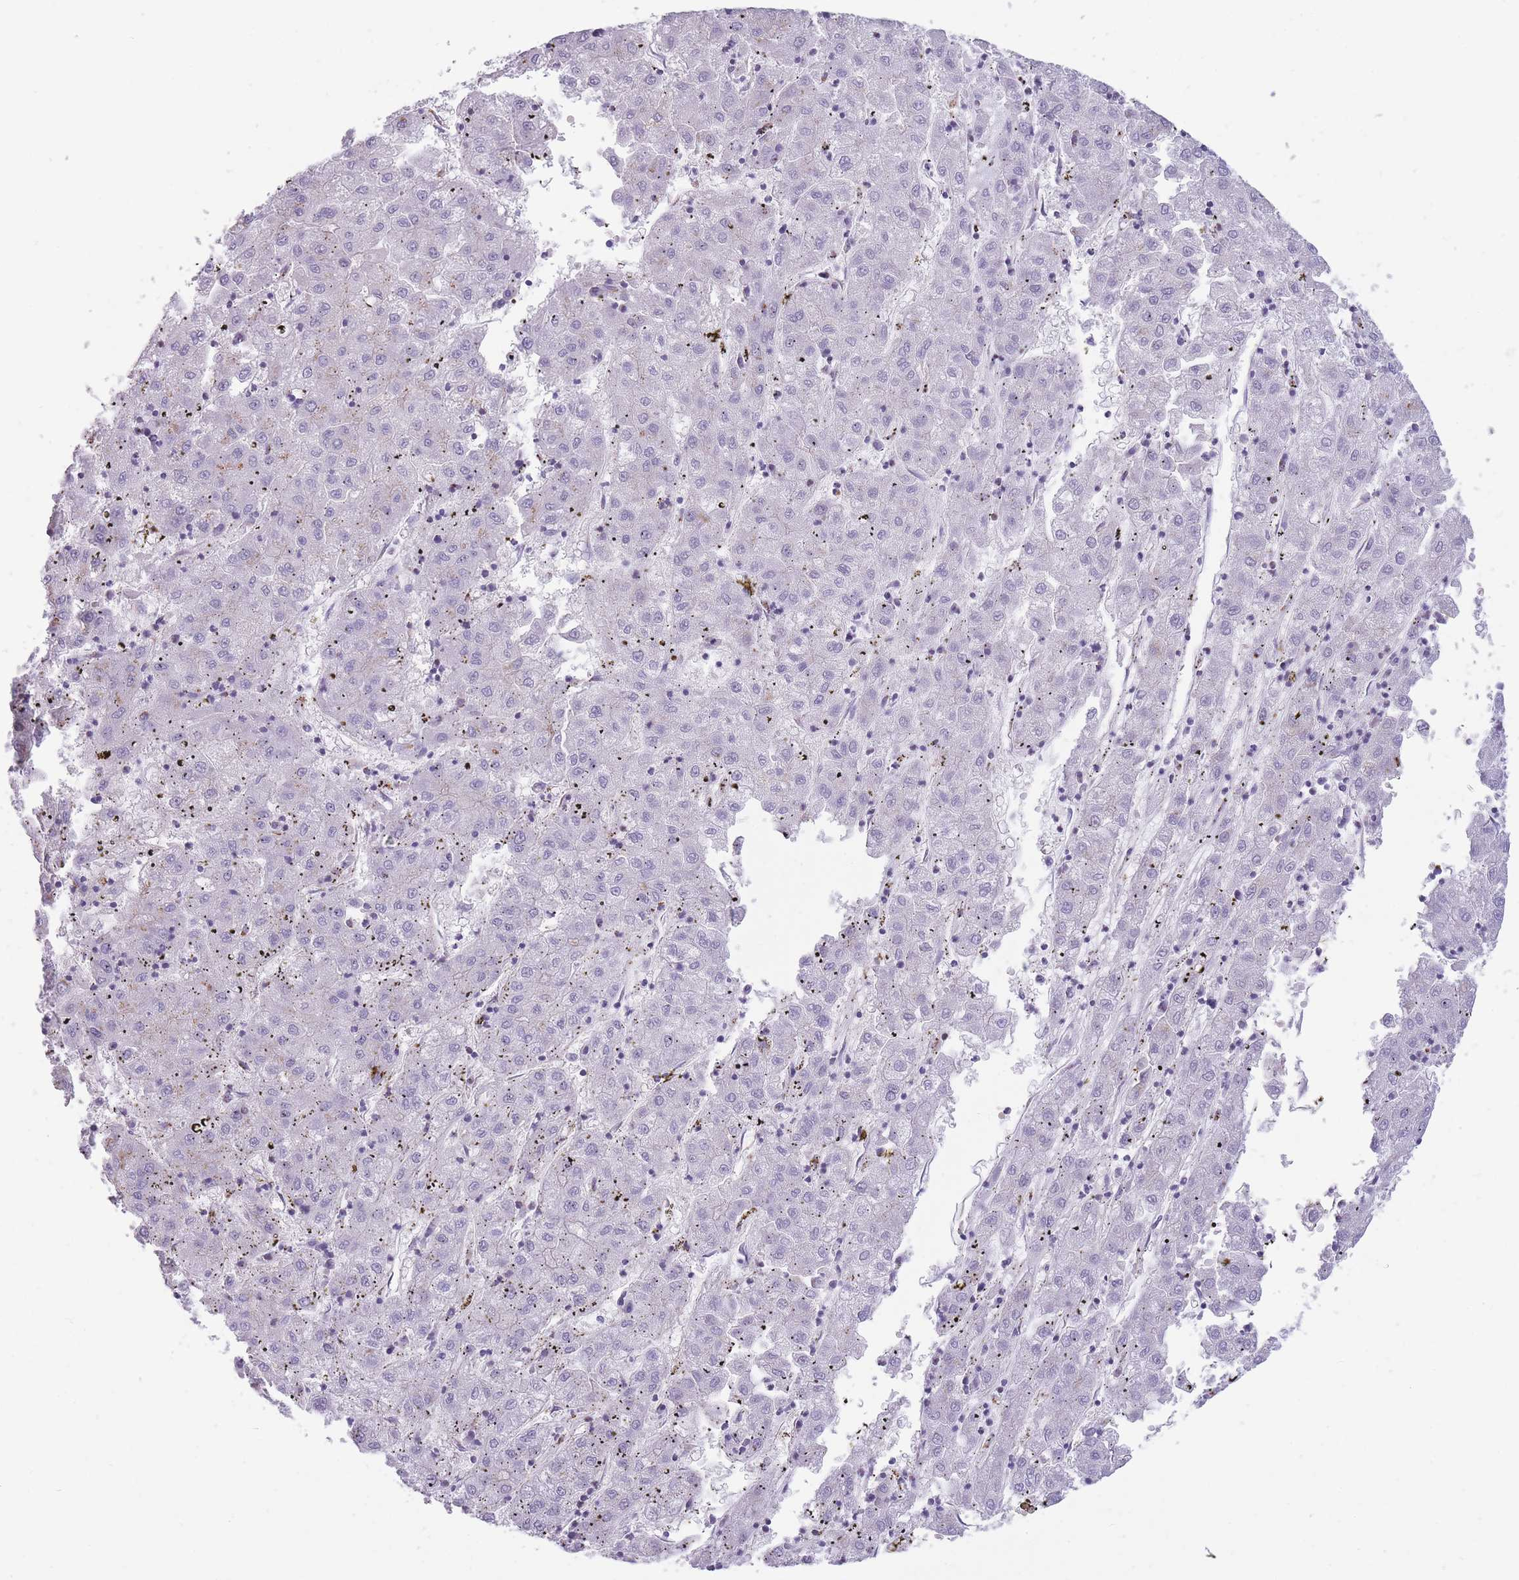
{"staining": {"intensity": "moderate", "quantity": "<25%", "location": "cytoplasmic/membranous"}, "tissue": "liver cancer", "cell_type": "Tumor cells", "image_type": "cancer", "snomed": [{"axis": "morphology", "description": "Carcinoma, Hepatocellular, NOS"}, {"axis": "topography", "description": "Liver"}], "caption": "High-power microscopy captured an immunohistochemistry micrograph of liver cancer (hepatocellular carcinoma), revealing moderate cytoplasmic/membranous expression in about <25% of tumor cells.", "gene": "B4GALT2", "patient": {"sex": "male", "age": 72}}